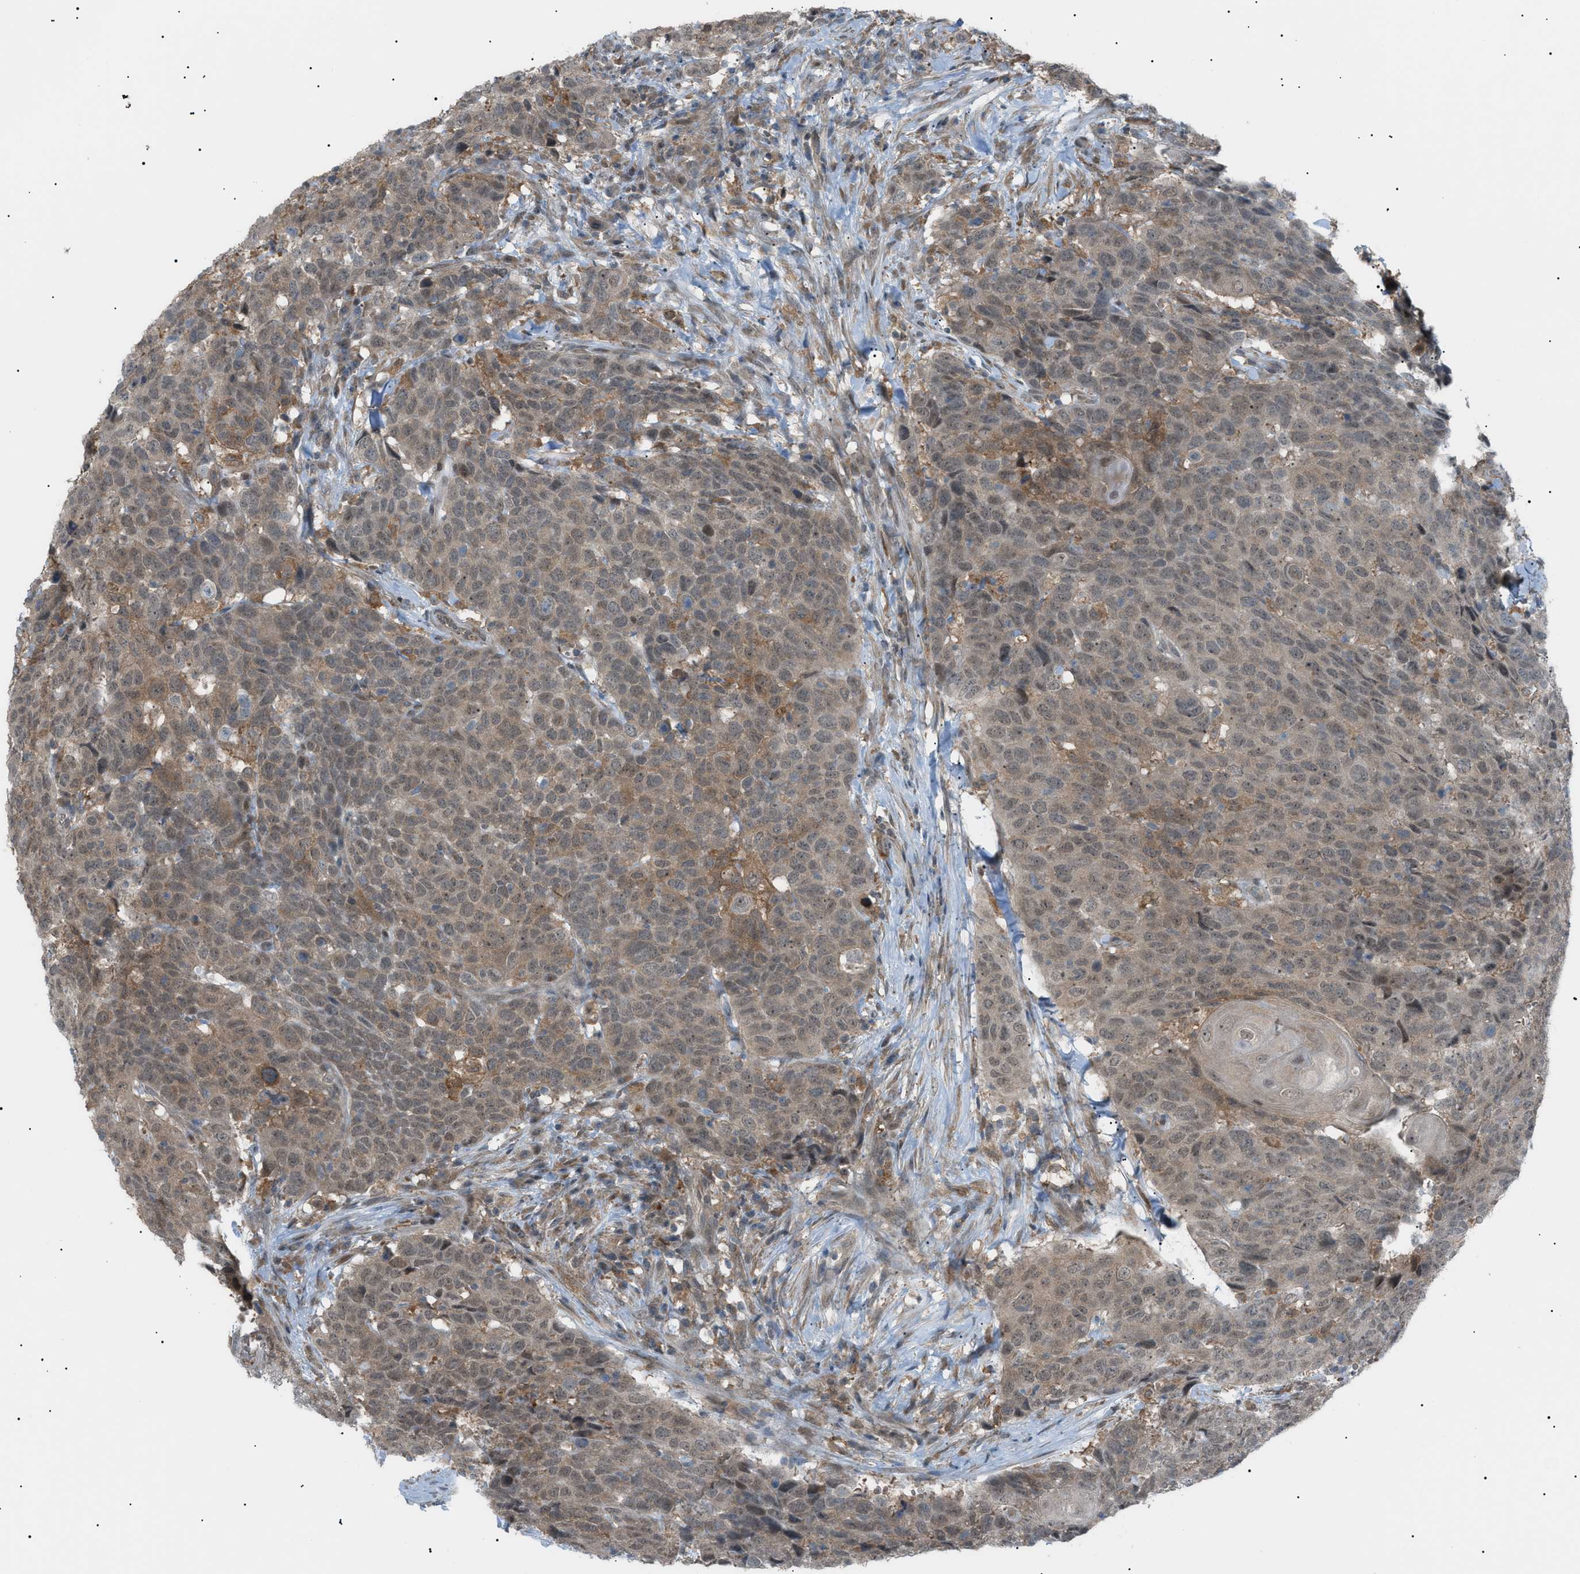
{"staining": {"intensity": "moderate", "quantity": ">75%", "location": "cytoplasmic/membranous,nuclear"}, "tissue": "head and neck cancer", "cell_type": "Tumor cells", "image_type": "cancer", "snomed": [{"axis": "morphology", "description": "Squamous cell carcinoma, NOS"}, {"axis": "topography", "description": "Head-Neck"}], "caption": "Head and neck squamous cell carcinoma stained with immunohistochemistry (IHC) displays moderate cytoplasmic/membranous and nuclear positivity in approximately >75% of tumor cells. (DAB IHC, brown staining for protein, blue staining for nuclei).", "gene": "LPIN2", "patient": {"sex": "male", "age": 66}}